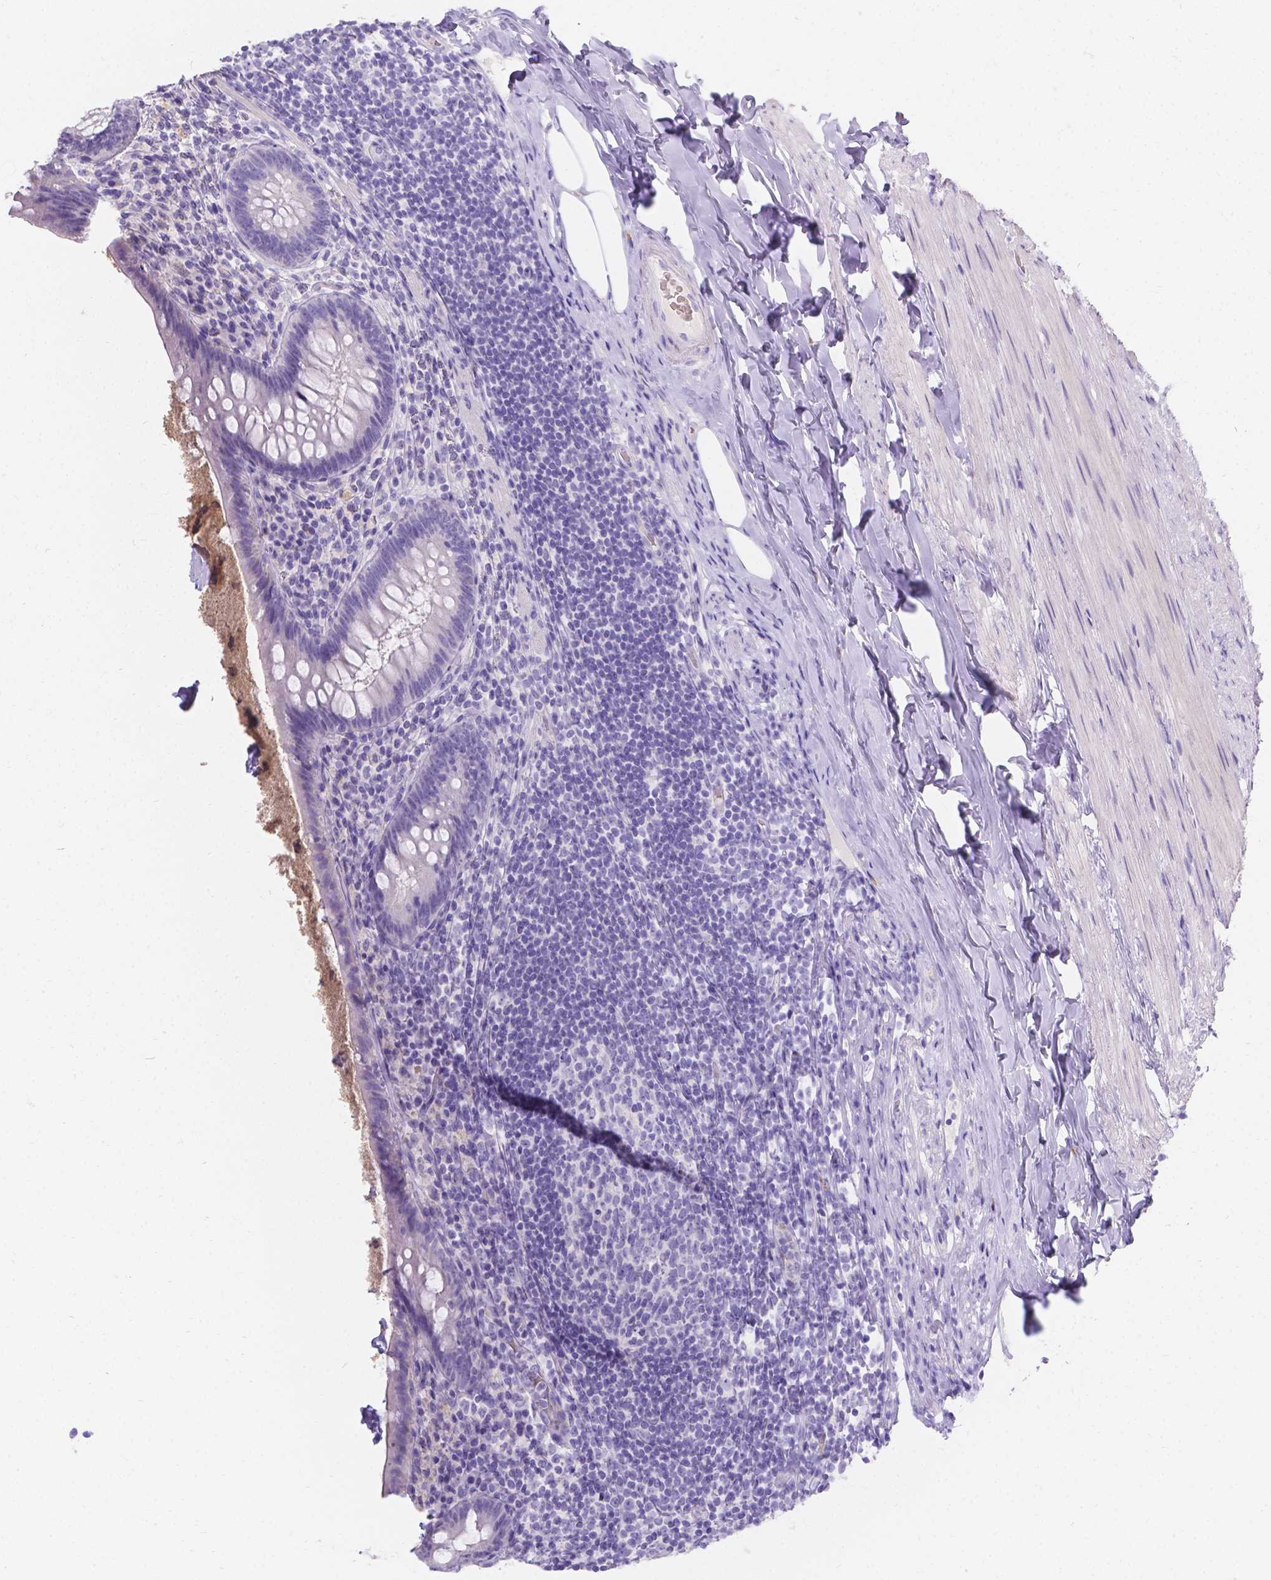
{"staining": {"intensity": "negative", "quantity": "none", "location": "none"}, "tissue": "appendix", "cell_type": "Glandular cells", "image_type": "normal", "snomed": [{"axis": "morphology", "description": "Normal tissue, NOS"}, {"axis": "topography", "description": "Appendix"}], "caption": "Unremarkable appendix was stained to show a protein in brown. There is no significant expression in glandular cells.", "gene": "GNRHR", "patient": {"sex": "male", "age": 47}}